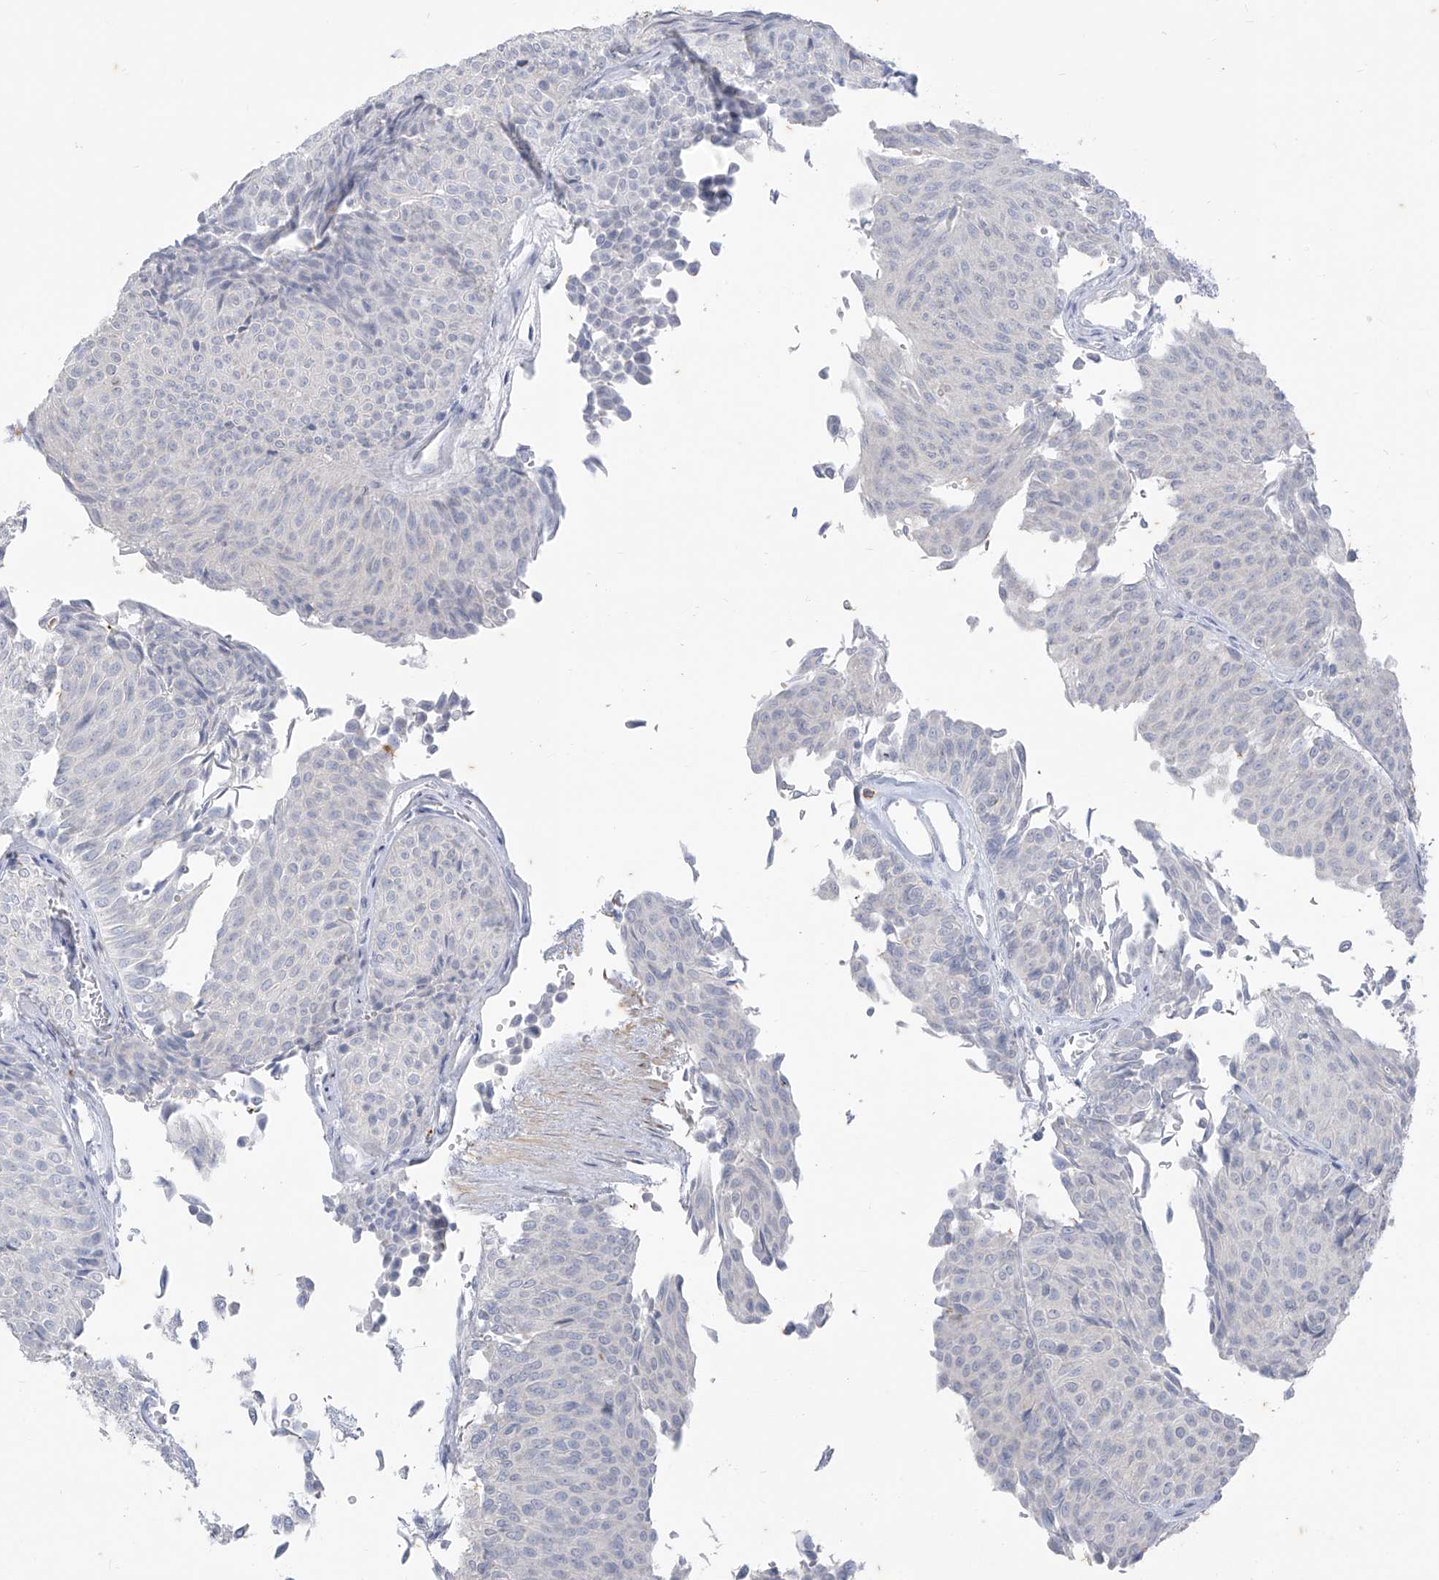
{"staining": {"intensity": "negative", "quantity": "none", "location": "none"}, "tissue": "urothelial cancer", "cell_type": "Tumor cells", "image_type": "cancer", "snomed": [{"axis": "morphology", "description": "Urothelial carcinoma, Low grade"}, {"axis": "topography", "description": "Urinary bladder"}], "caption": "Tumor cells are negative for brown protein staining in urothelial cancer.", "gene": "CX3CR1", "patient": {"sex": "male", "age": 78}}